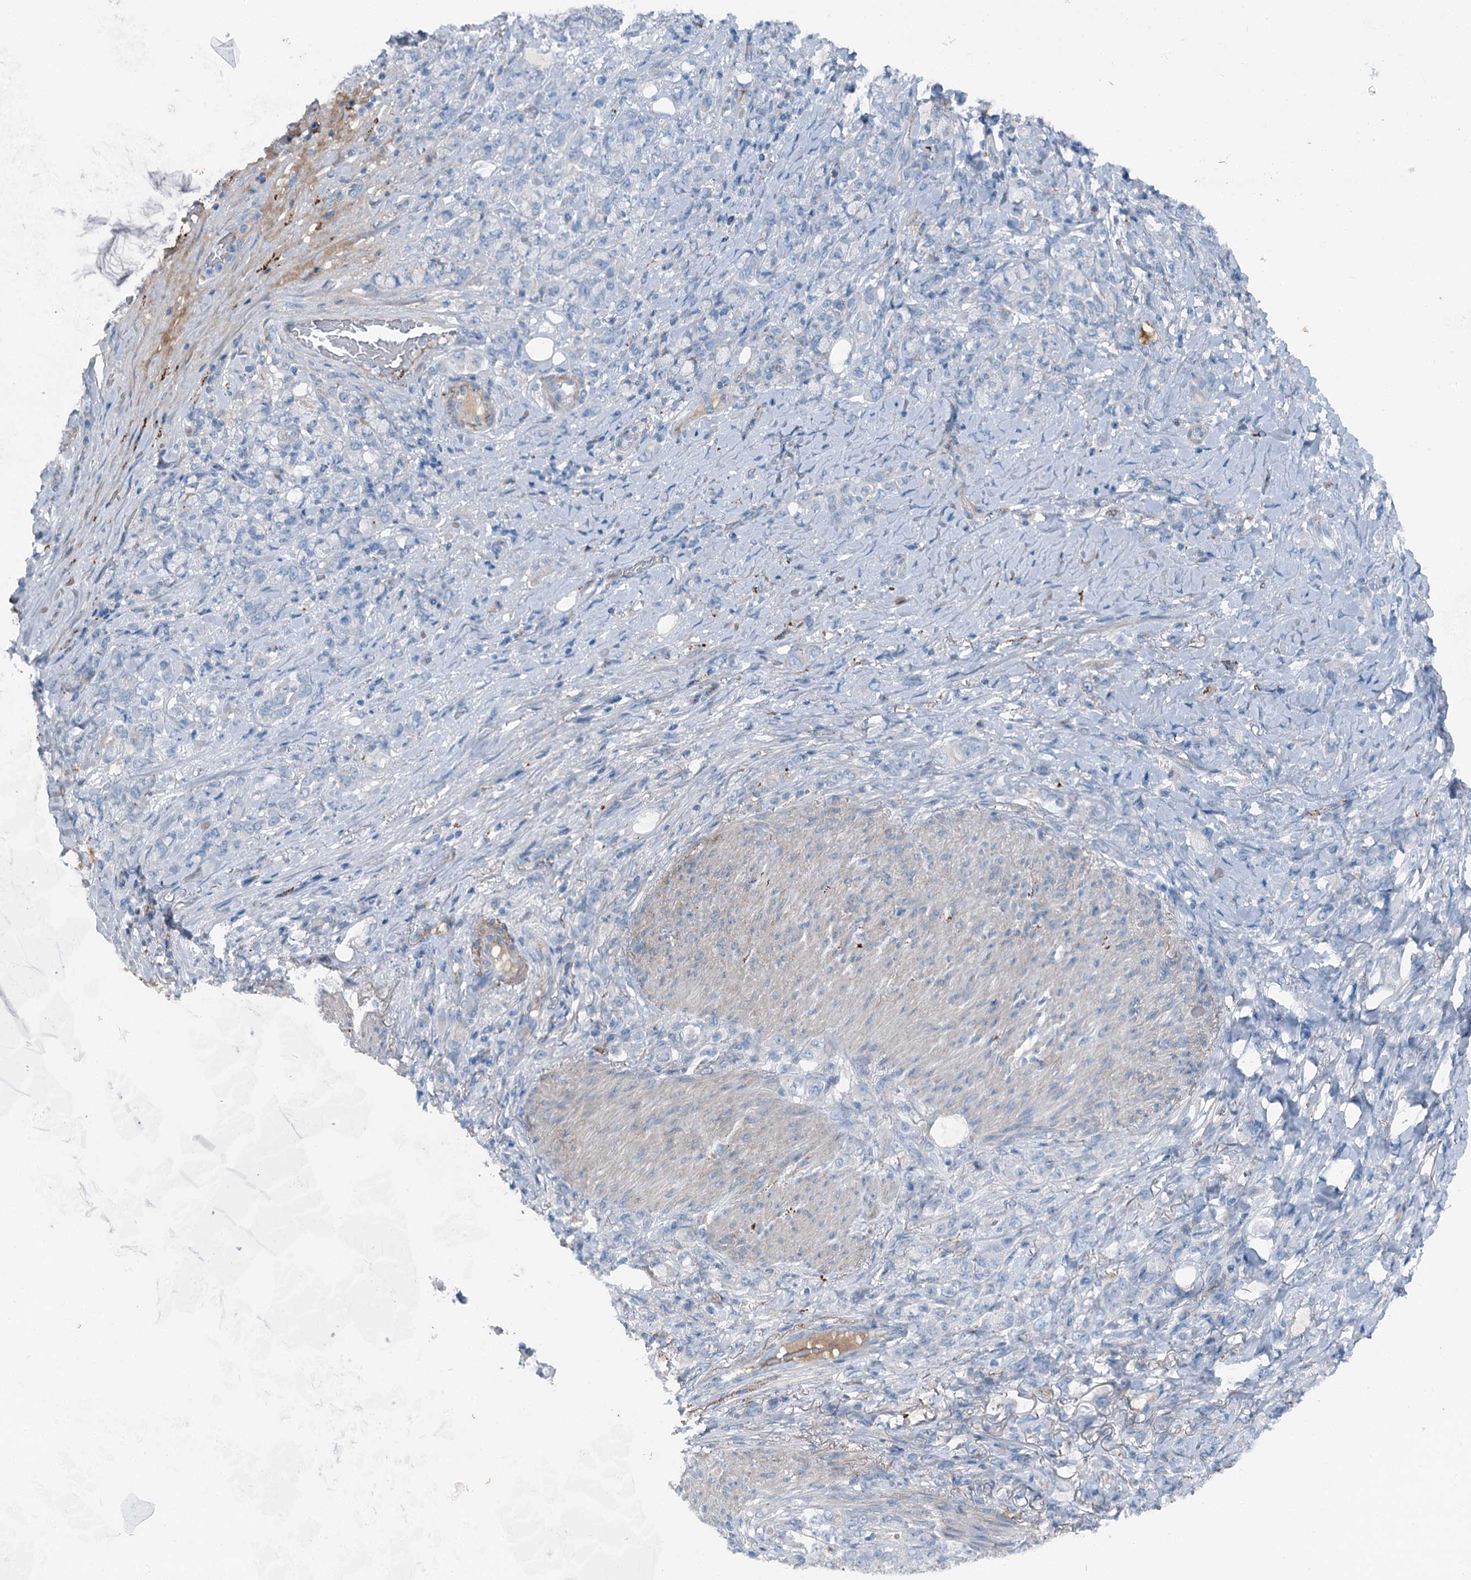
{"staining": {"intensity": "negative", "quantity": "none", "location": "none"}, "tissue": "stomach cancer", "cell_type": "Tumor cells", "image_type": "cancer", "snomed": [{"axis": "morphology", "description": "Adenocarcinoma, NOS"}, {"axis": "topography", "description": "Stomach"}], "caption": "Image shows no significant protein staining in tumor cells of stomach cancer (adenocarcinoma).", "gene": "AXL", "patient": {"sex": "female", "age": 79}}